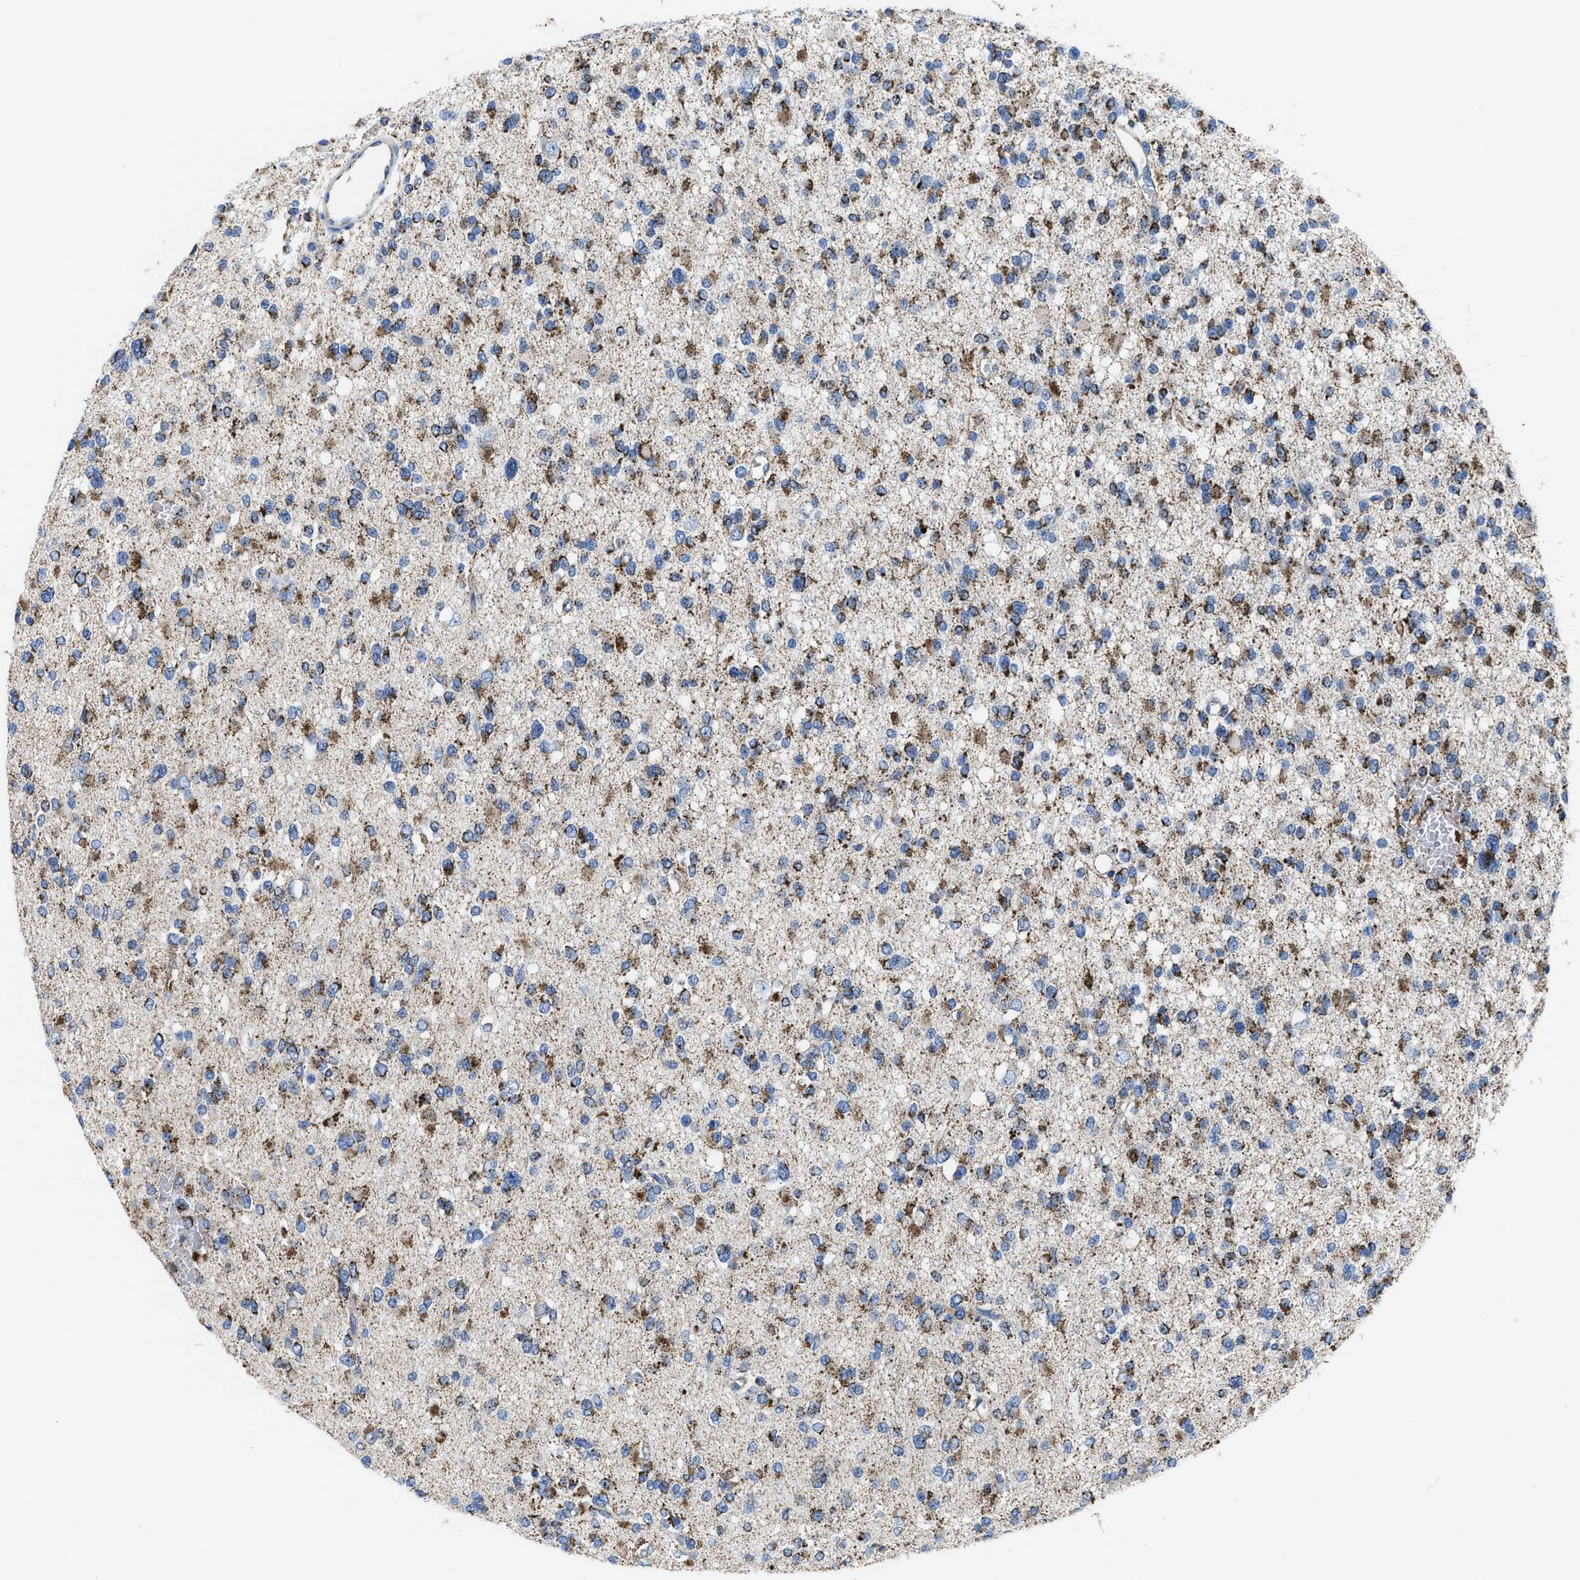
{"staining": {"intensity": "strong", "quantity": ">75%", "location": "cytoplasmic/membranous"}, "tissue": "glioma", "cell_type": "Tumor cells", "image_type": "cancer", "snomed": [{"axis": "morphology", "description": "Glioma, malignant, Low grade"}, {"axis": "topography", "description": "Brain"}], "caption": "Approximately >75% of tumor cells in human malignant low-grade glioma display strong cytoplasmic/membranous protein positivity as visualized by brown immunohistochemical staining.", "gene": "ALDH1B1", "patient": {"sex": "female", "age": 22}}